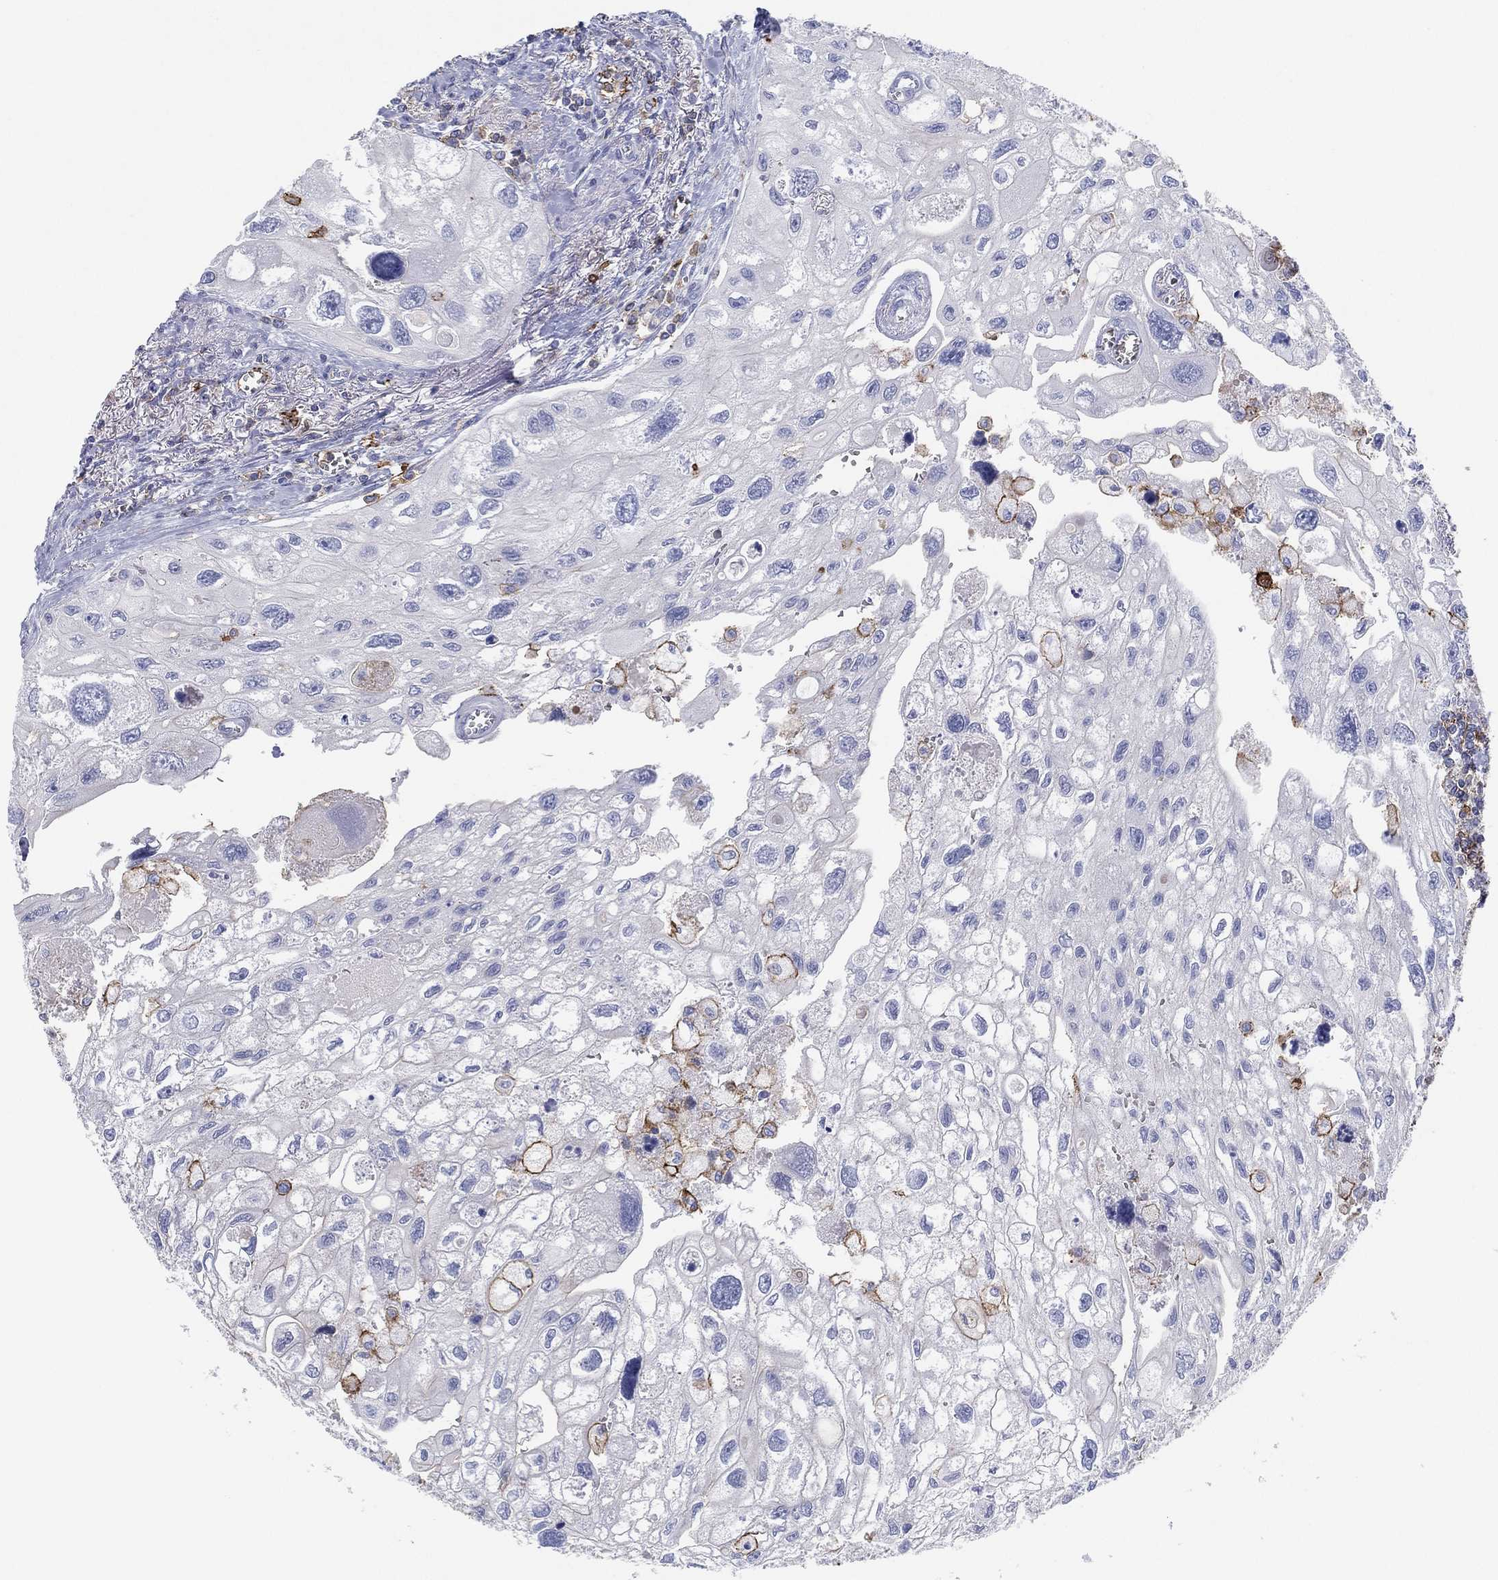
{"staining": {"intensity": "negative", "quantity": "none", "location": "none"}, "tissue": "urothelial cancer", "cell_type": "Tumor cells", "image_type": "cancer", "snomed": [{"axis": "morphology", "description": "Urothelial carcinoma, High grade"}, {"axis": "topography", "description": "Urinary bladder"}], "caption": "The immunohistochemistry (IHC) histopathology image has no significant staining in tumor cells of high-grade urothelial carcinoma tissue.", "gene": "SELPLG", "patient": {"sex": "male", "age": 59}}